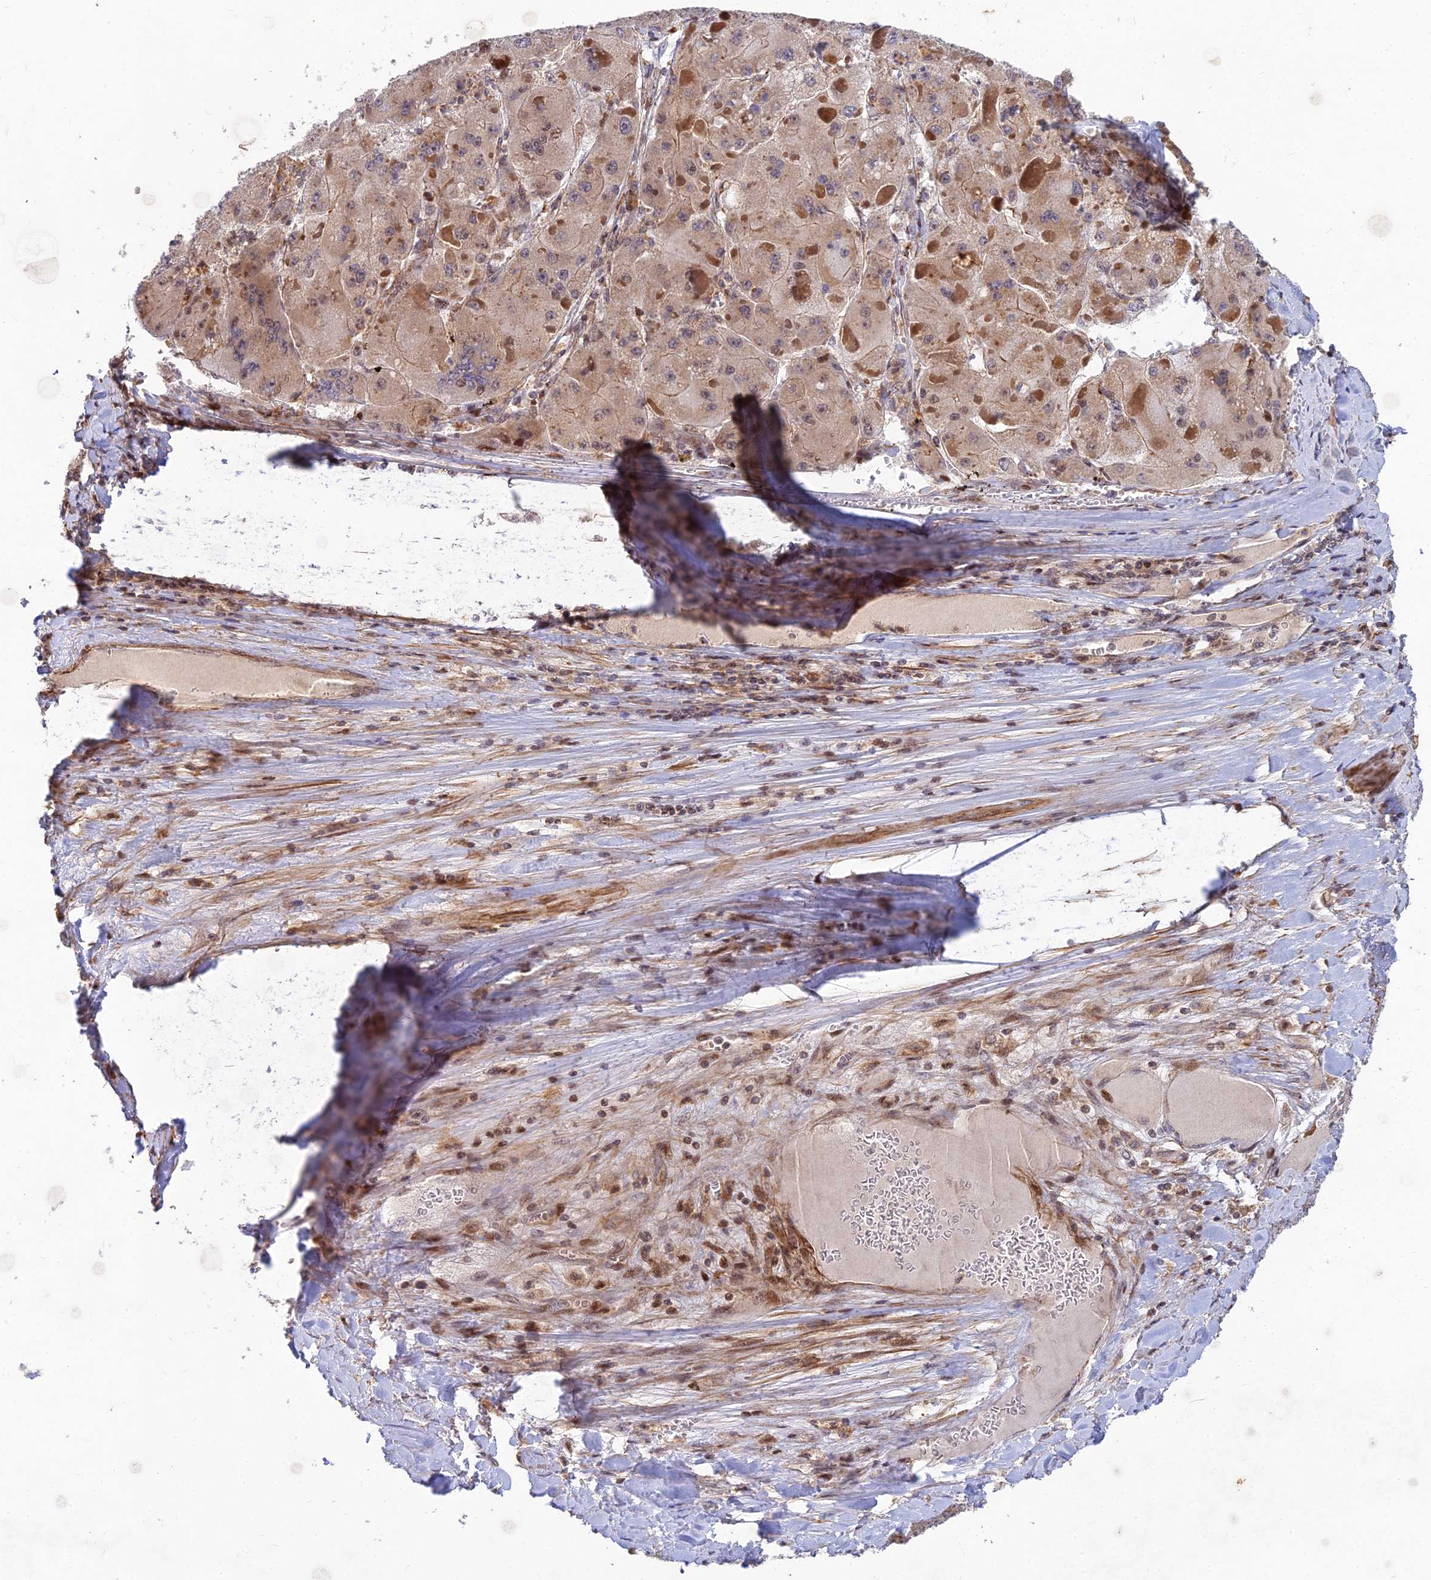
{"staining": {"intensity": "weak", "quantity": ">75%", "location": "cytoplasmic/membranous"}, "tissue": "liver cancer", "cell_type": "Tumor cells", "image_type": "cancer", "snomed": [{"axis": "morphology", "description": "Carcinoma, Hepatocellular, NOS"}, {"axis": "topography", "description": "Liver"}], "caption": "Protein expression analysis of liver cancer (hepatocellular carcinoma) displays weak cytoplasmic/membranous expression in about >75% of tumor cells. Immunohistochemistry (ihc) stains the protein in brown and the nuclei are stained blue.", "gene": "RELCH", "patient": {"sex": "female", "age": 73}}